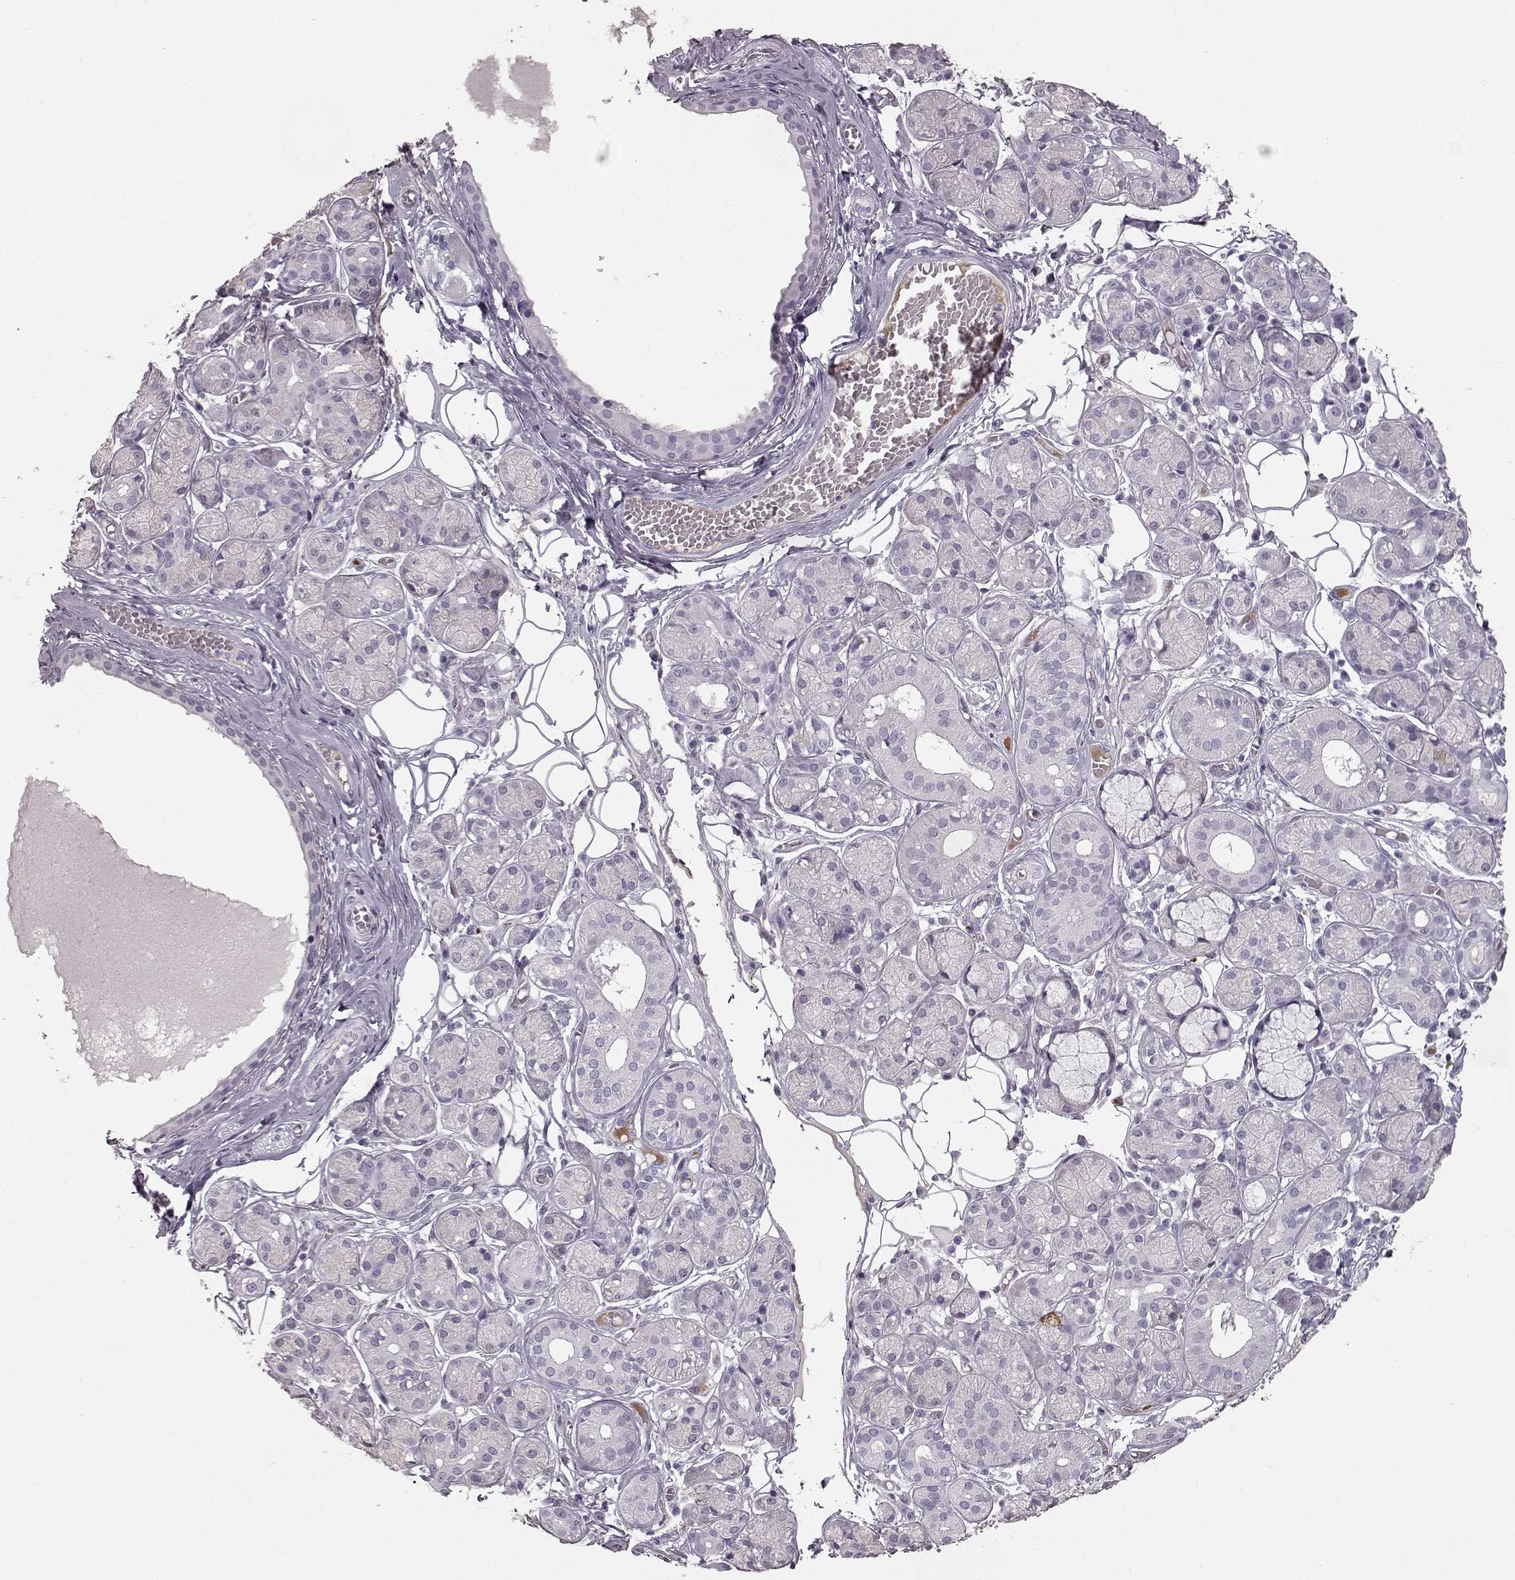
{"staining": {"intensity": "strong", "quantity": "<25%", "location": "cytoplasmic/membranous,nuclear"}, "tissue": "salivary gland", "cell_type": "Glandular cells", "image_type": "normal", "snomed": [{"axis": "morphology", "description": "Normal tissue, NOS"}, {"axis": "topography", "description": "Salivary gland"}, {"axis": "topography", "description": "Peripheral nerve tissue"}], "caption": "This histopathology image reveals IHC staining of normal human salivary gland, with medium strong cytoplasmic/membranous,nuclear positivity in about <25% of glandular cells.", "gene": "CCL19", "patient": {"sex": "male", "age": 71}}